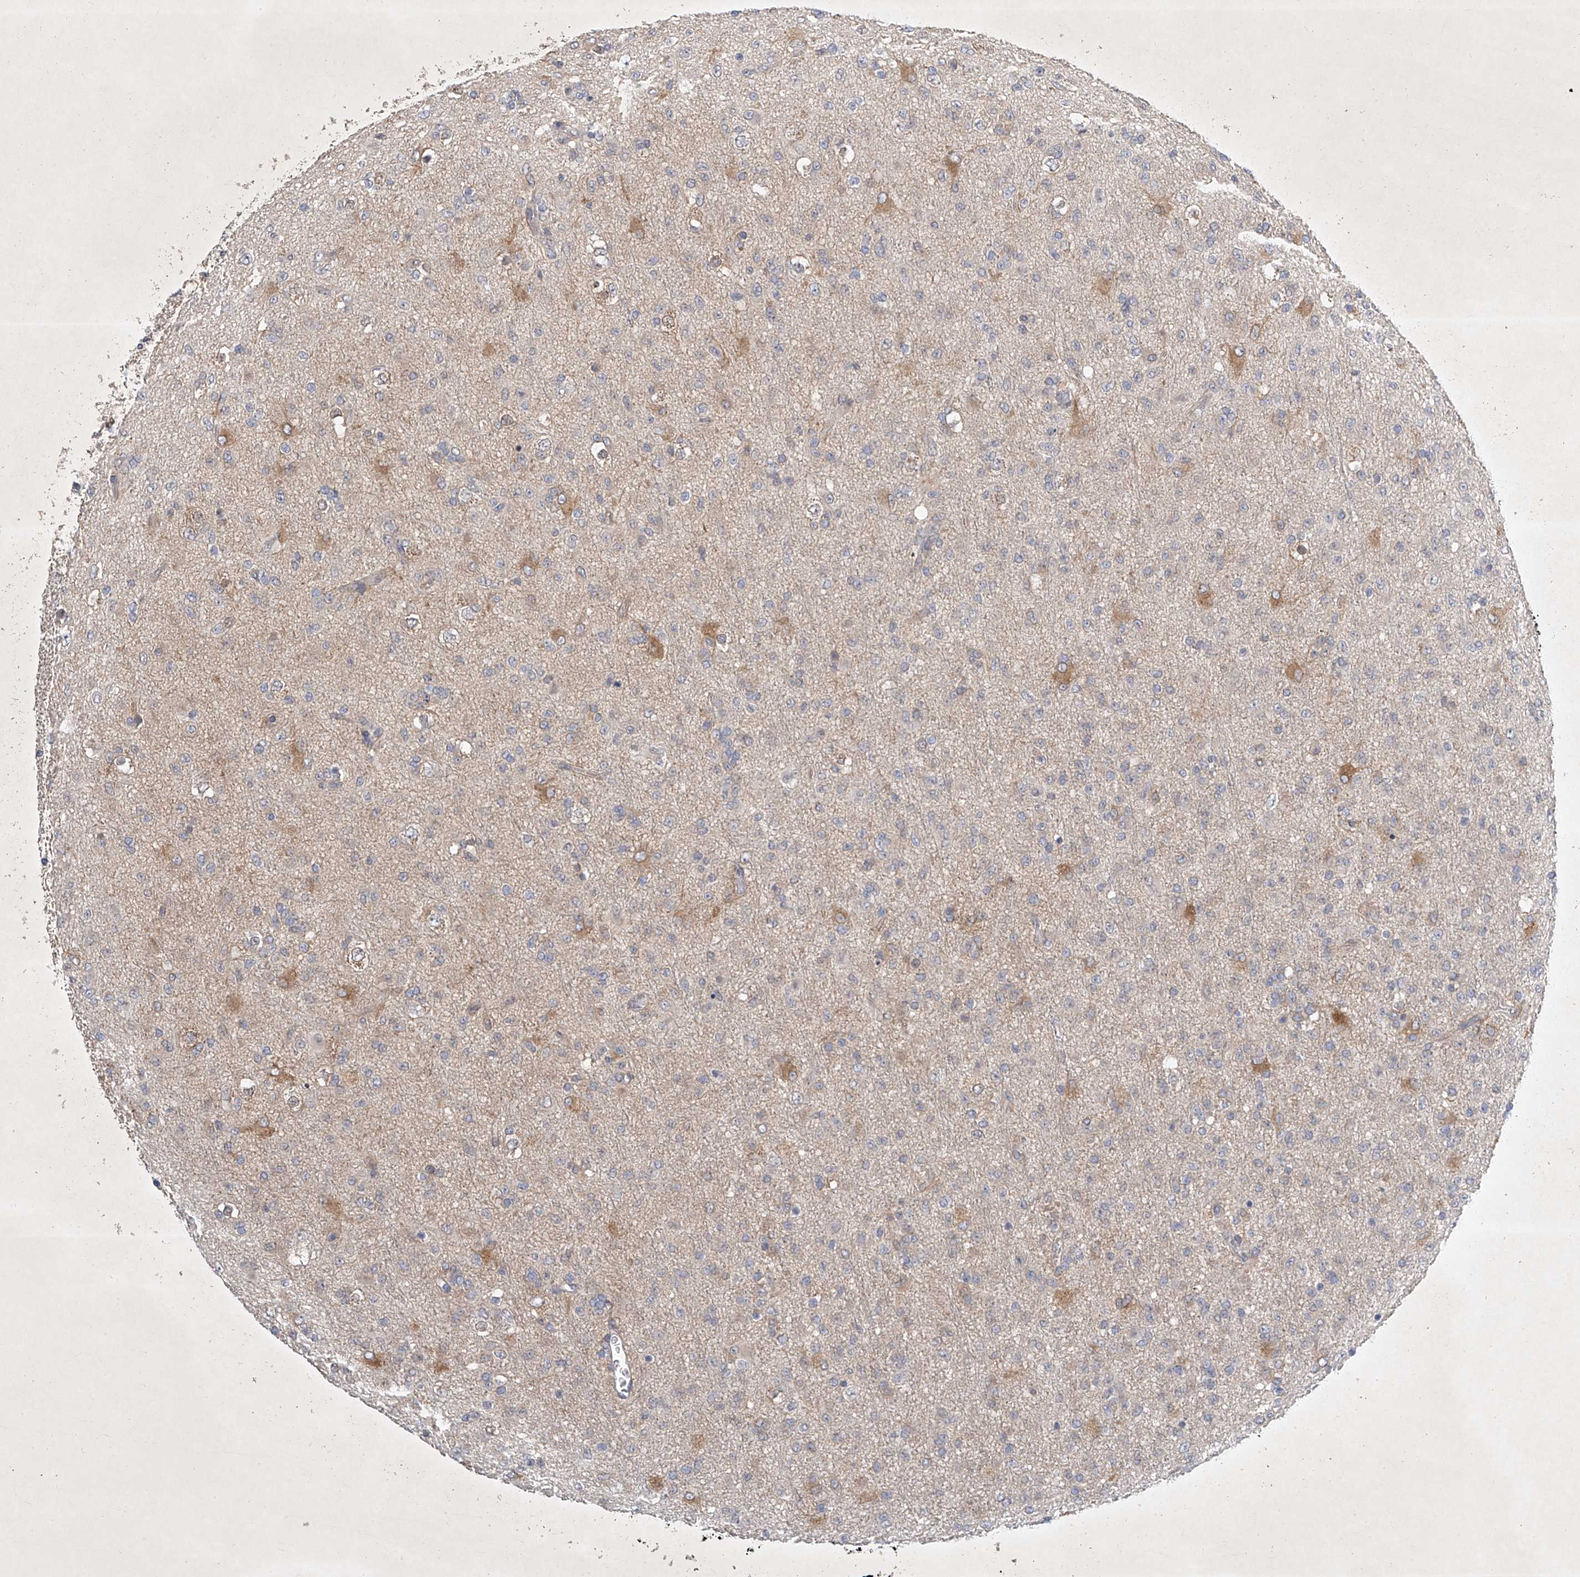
{"staining": {"intensity": "moderate", "quantity": "<25%", "location": "cytoplasmic/membranous"}, "tissue": "glioma", "cell_type": "Tumor cells", "image_type": "cancer", "snomed": [{"axis": "morphology", "description": "Glioma, malignant, Low grade"}, {"axis": "topography", "description": "Brain"}], "caption": "Brown immunohistochemical staining in malignant glioma (low-grade) shows moderate cytoplasmic/membranous positivity in about <25% of tumor cells.", "gene": "CARMIL1", "patient": {"sex": "male", "age": 65}}